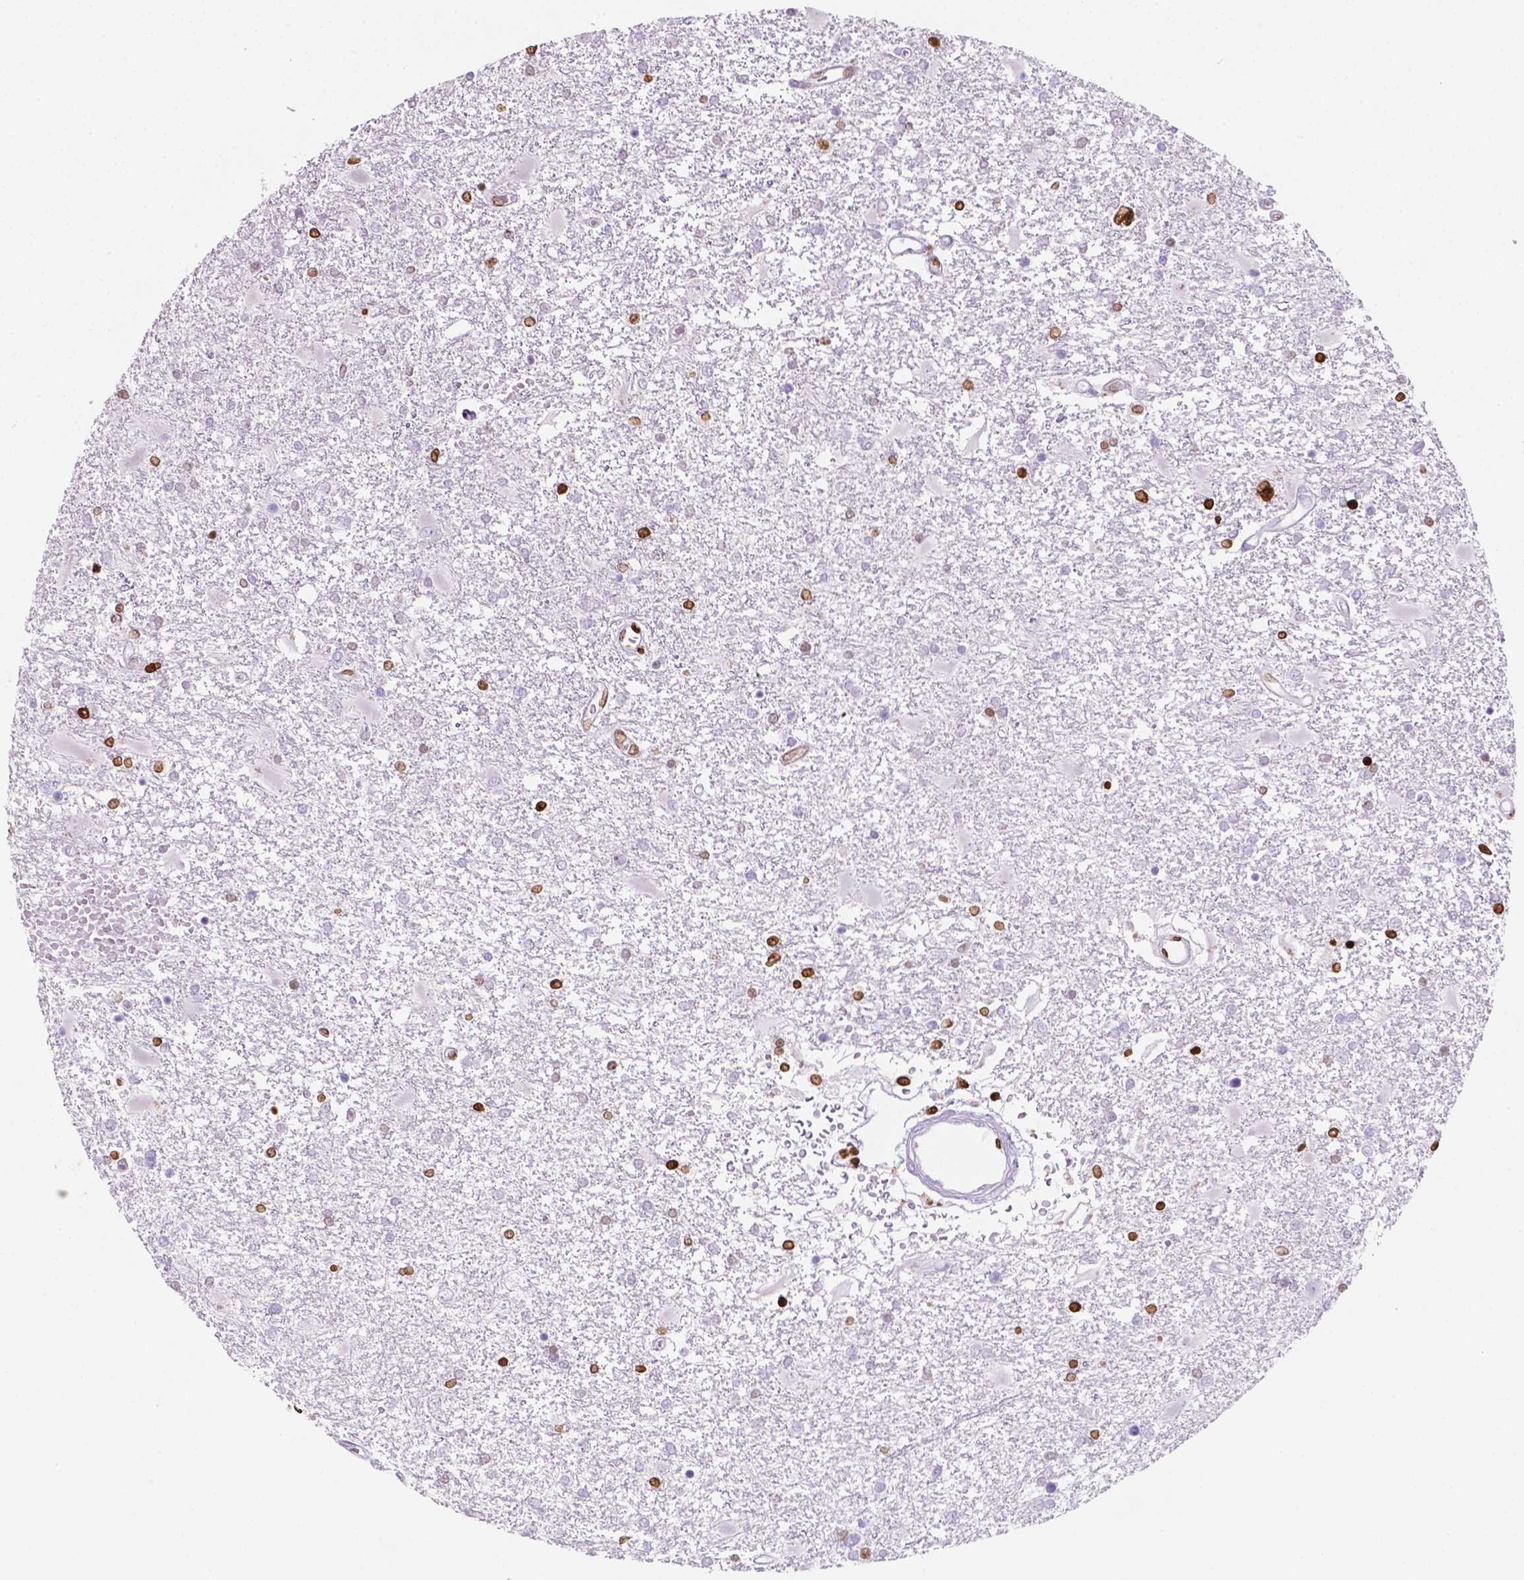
{"staining": {"intensity": "strong", "quantity": "<25%", "location": "nuclear"}, "tissue": "glioma", "cell_type": "Tumor cells", "image_type": "cancer", "snomed": [{"axis": "morphology", "description": "Glioma, malignant, High grade"}, {"axis": "topography", "description": "Cerebral cortex"}], "caption": "IHC staining of high-grade glioma (malignant), which reveals medium levels of strong nuclear staining in about <25% of tumor cells indicating strong nuclear protein positivity. The staining was performed using DAB (brown) for protein detection and nuclei were counterstained in hematoxylin (blue).", "gene": "CBY3", "patient": {"sex": "male", "age": 79}}